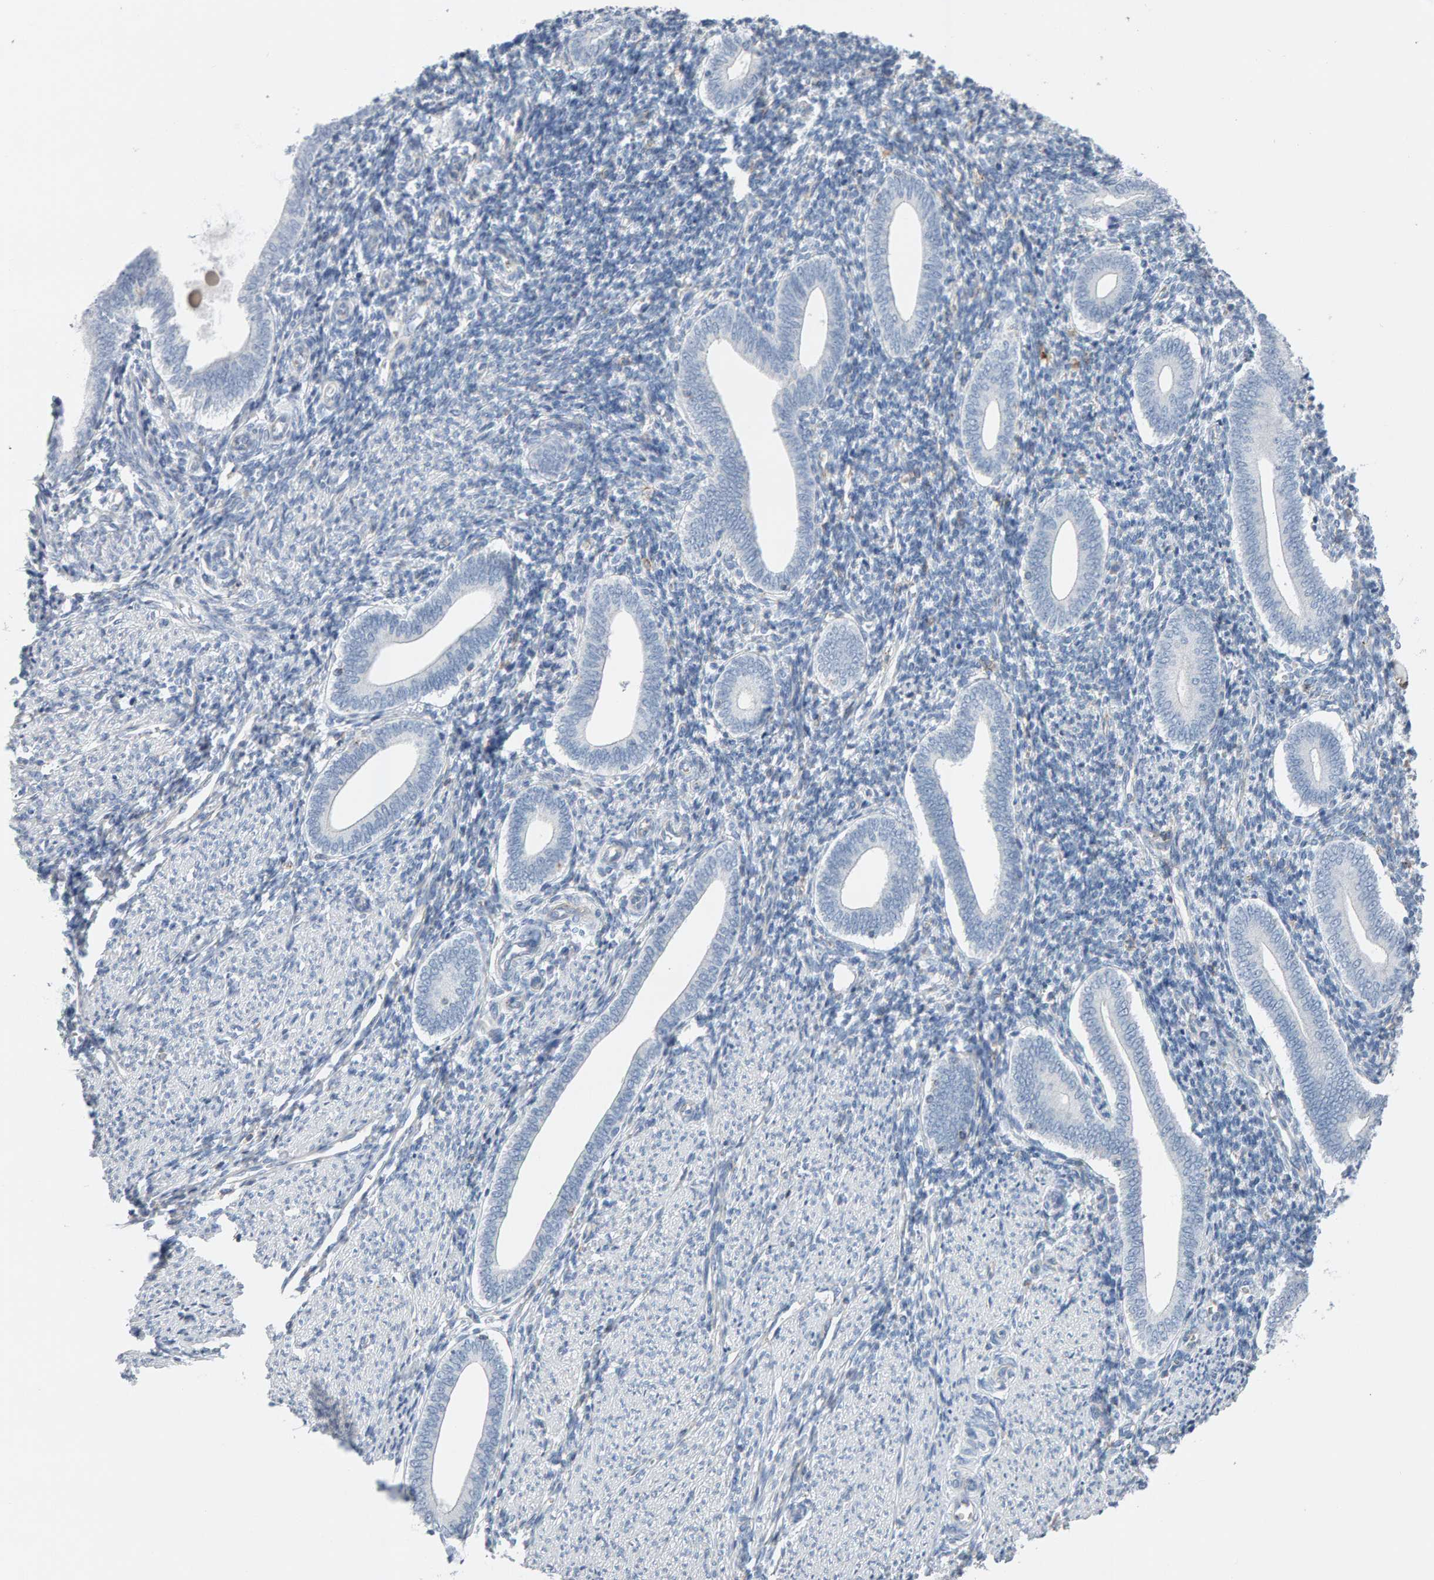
{"staining": {"intensity": "negative", "quantity": "none", "location": "none"}, "tissue": "endometrium", "cell_type": "Cells in endometrial stroma", "image_type": "normal", "snomed": [{"axis": "morphology", "description": "Normal tissue, NOS"}, {"axis": "topography", "description": "Uterus"}, {"axis": "topography", "description": "Endometrium"}], "caption": "Immunohistochemistry (IHC) micrograph of normal human endometrium stained for a protein (brown), which demonstrates no expression in cells in endometrial stroma. (DAB immunohistochemistry, high magnification).", "gene": "FYN", "patient": {"sex": "female", "age": 33}}